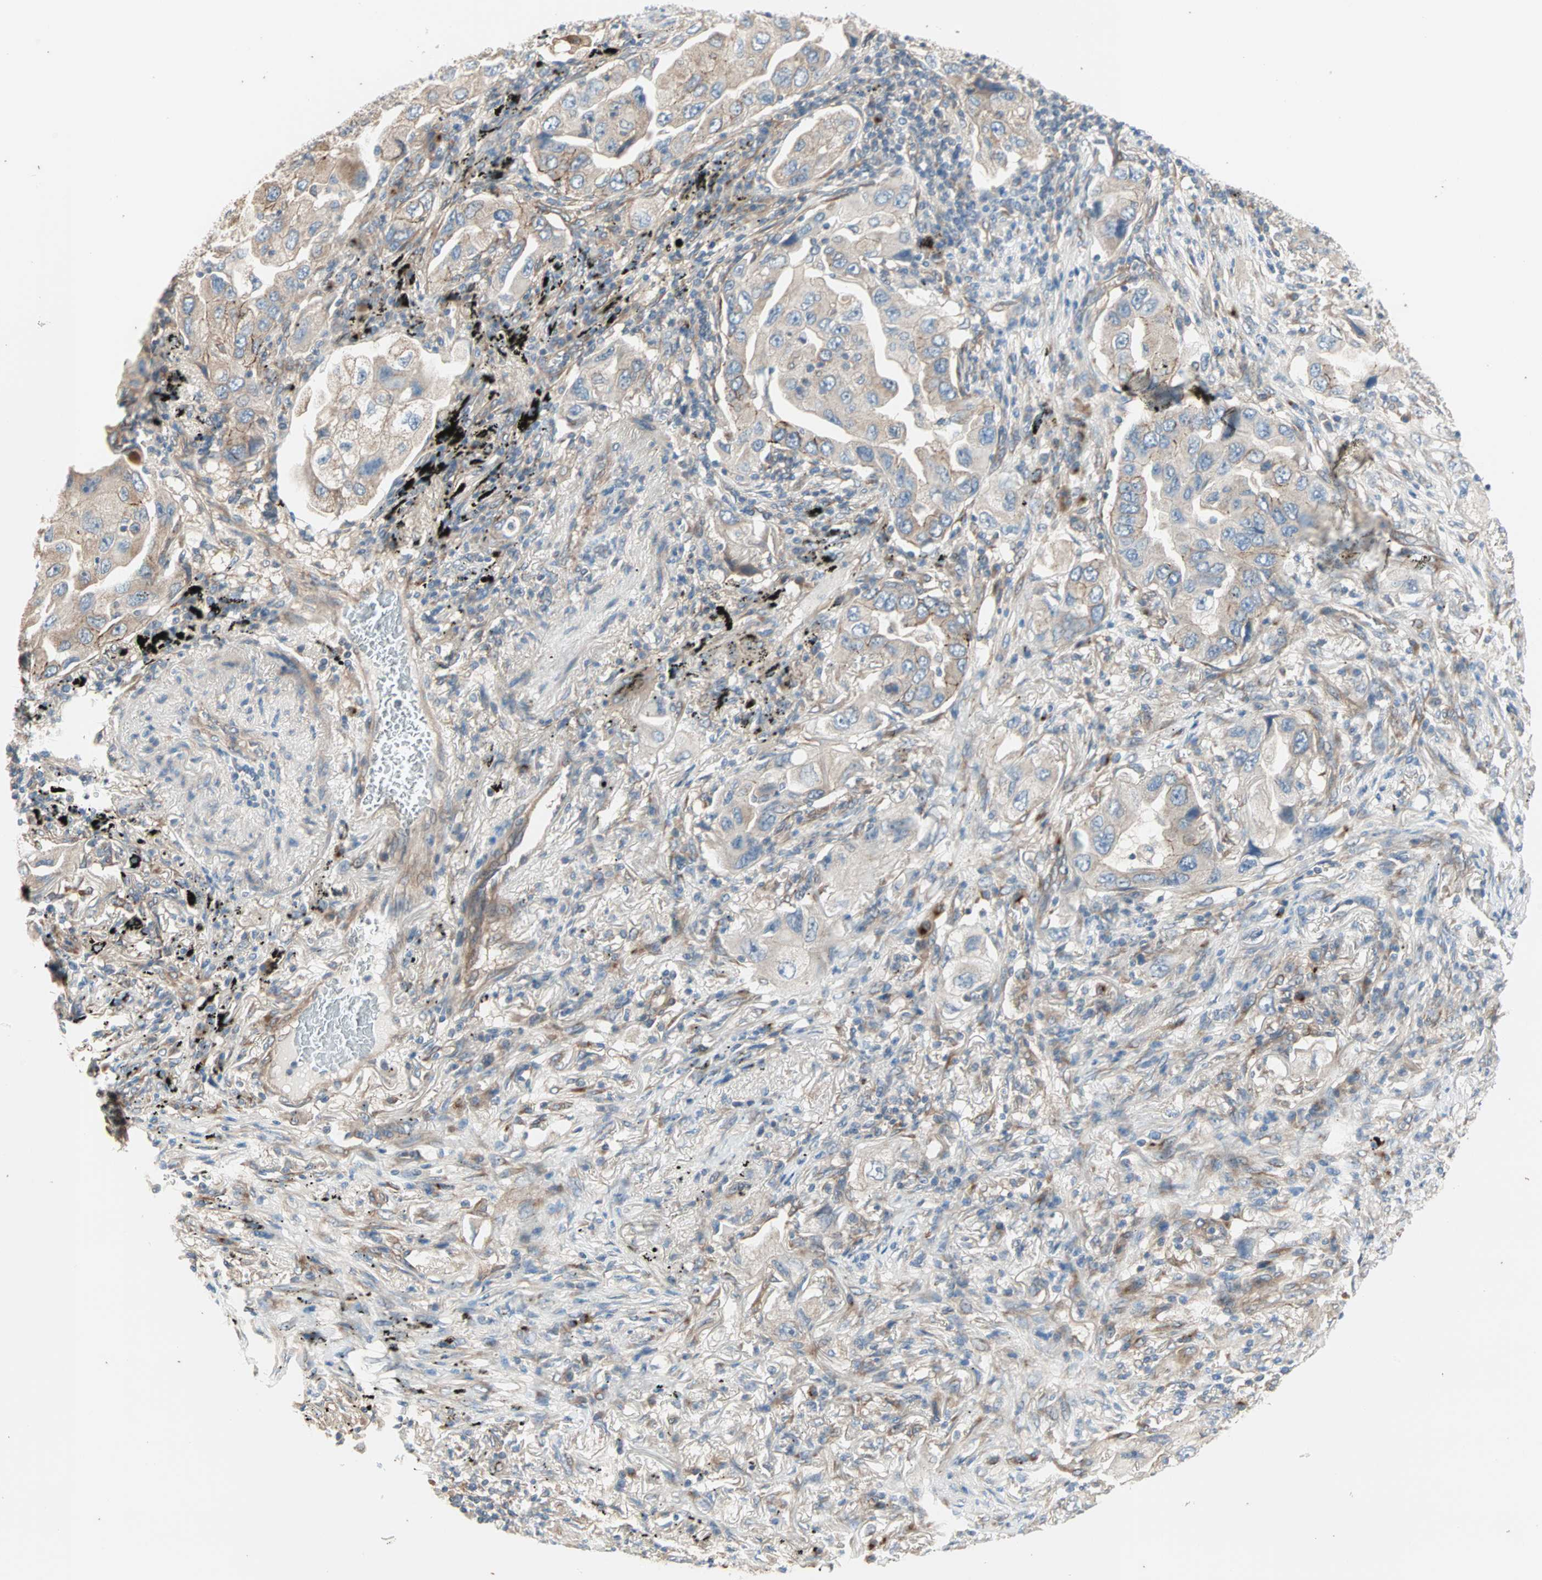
{"staining": {"intensity": "weak", "quantity": "<25%", "location": "cytoplasmic/membranous"}, "tissue": "lung cancer", "cell_type": "Tumor cells", "image_type": "cancer", "snomed": [{"axis": "morphology", "description": "Adenocarcinoma, NOS"}, {"axis": "topography", "description": "Lung"}], "caption": "An image of adenocarcinoma (lung) stained for a protein demonstrates no brown staining in tumor cells.", "gene": "PDE8A", "patient": {"sex": "female", "age": 65}}